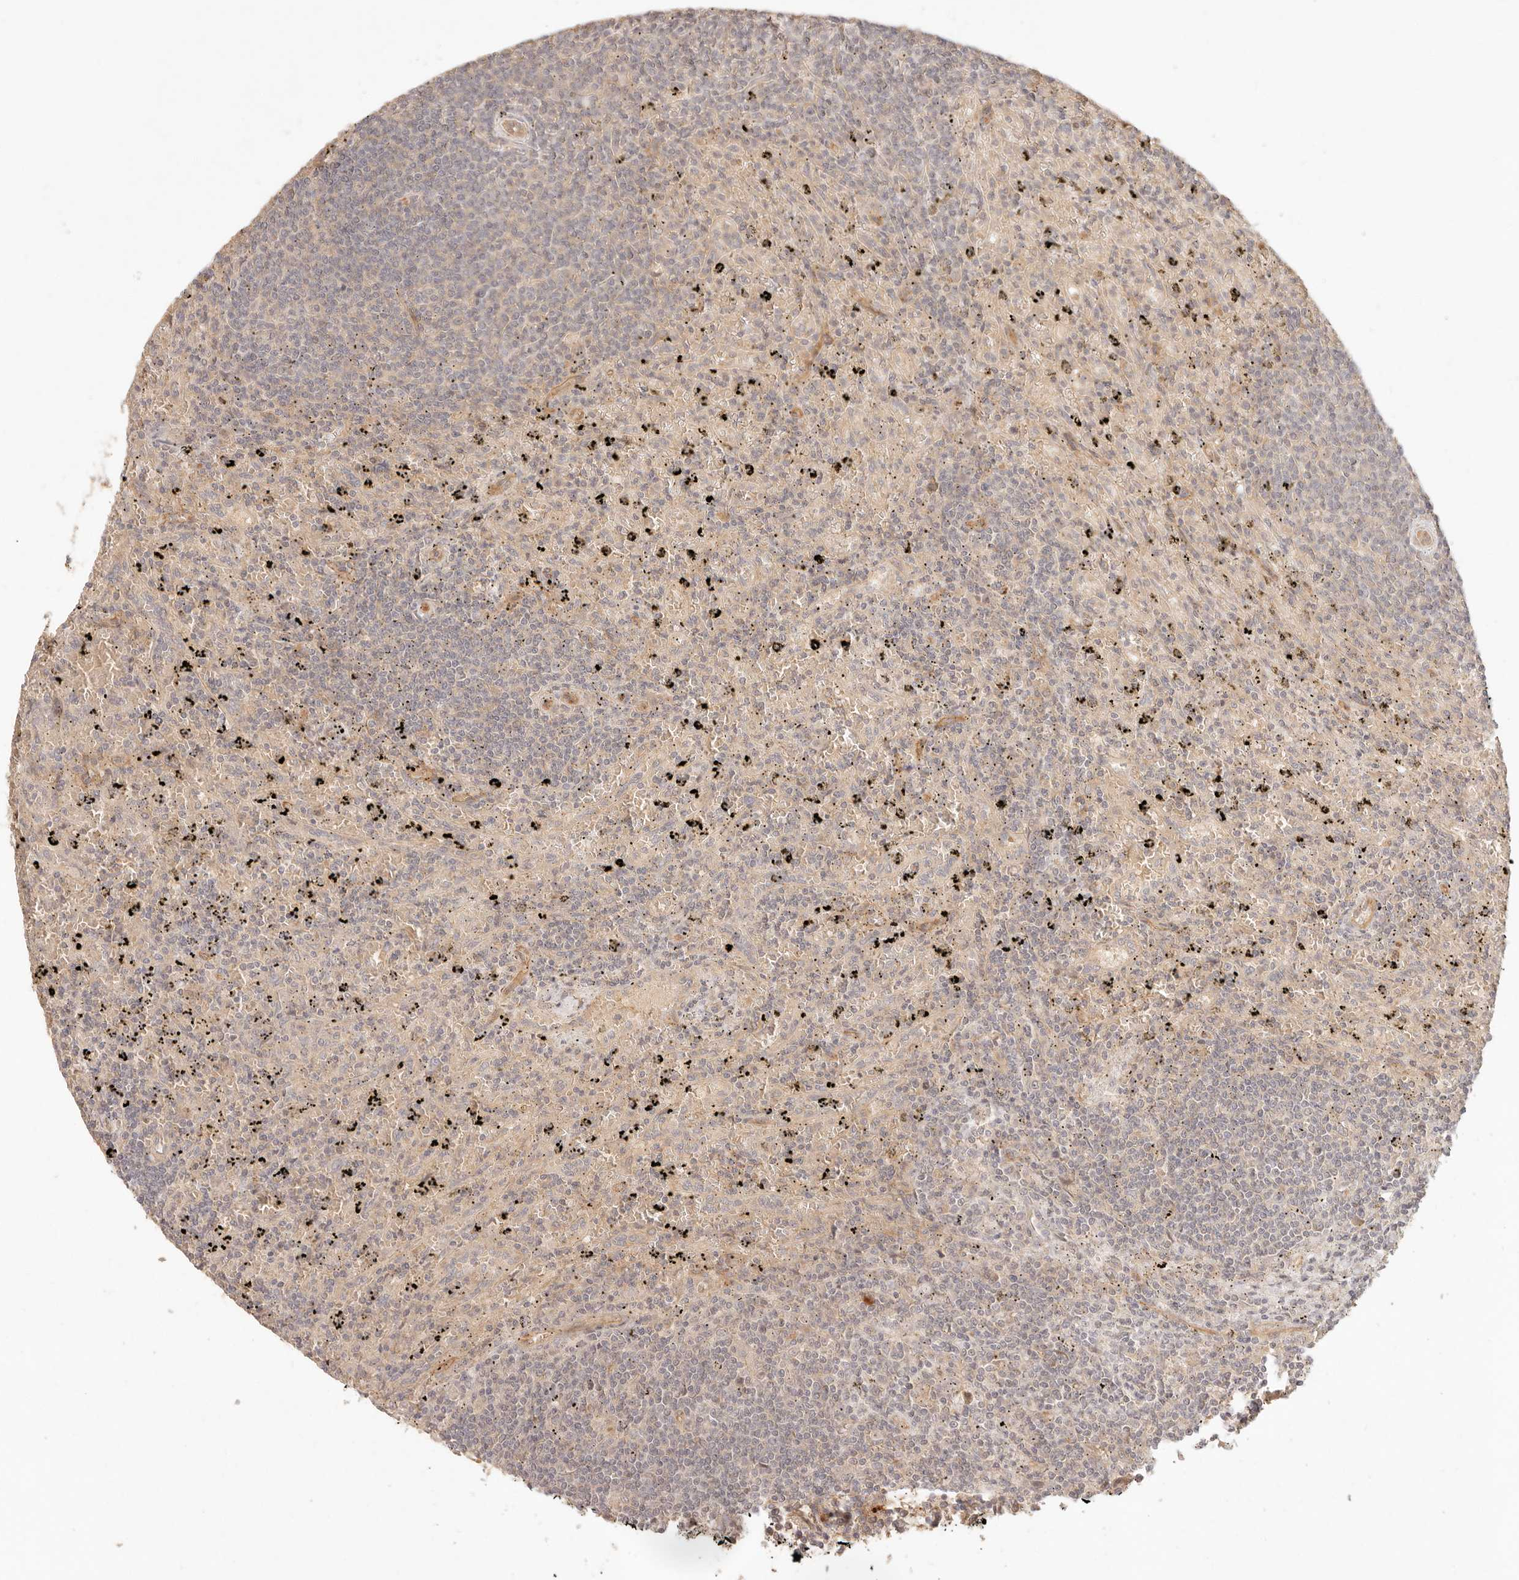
{"staining": {"intensity": "negative", "quantity": "none", "location": "none"}, "tissue": "lymphoma", "cell_type": "Tumor cells", "image_type": "cancer", "snomed": [{"axis": "morphology", "description": "Malignant lymphoma, non-Hodgkin's type, Low grade"}, {"axis": "topography", "description": "Spleen"}], "caption": "Tumor cells show no significant protein staining in lymphoma.", "gene": "PPP1R3B", "patient": {"sex": "male", "age": 76}}